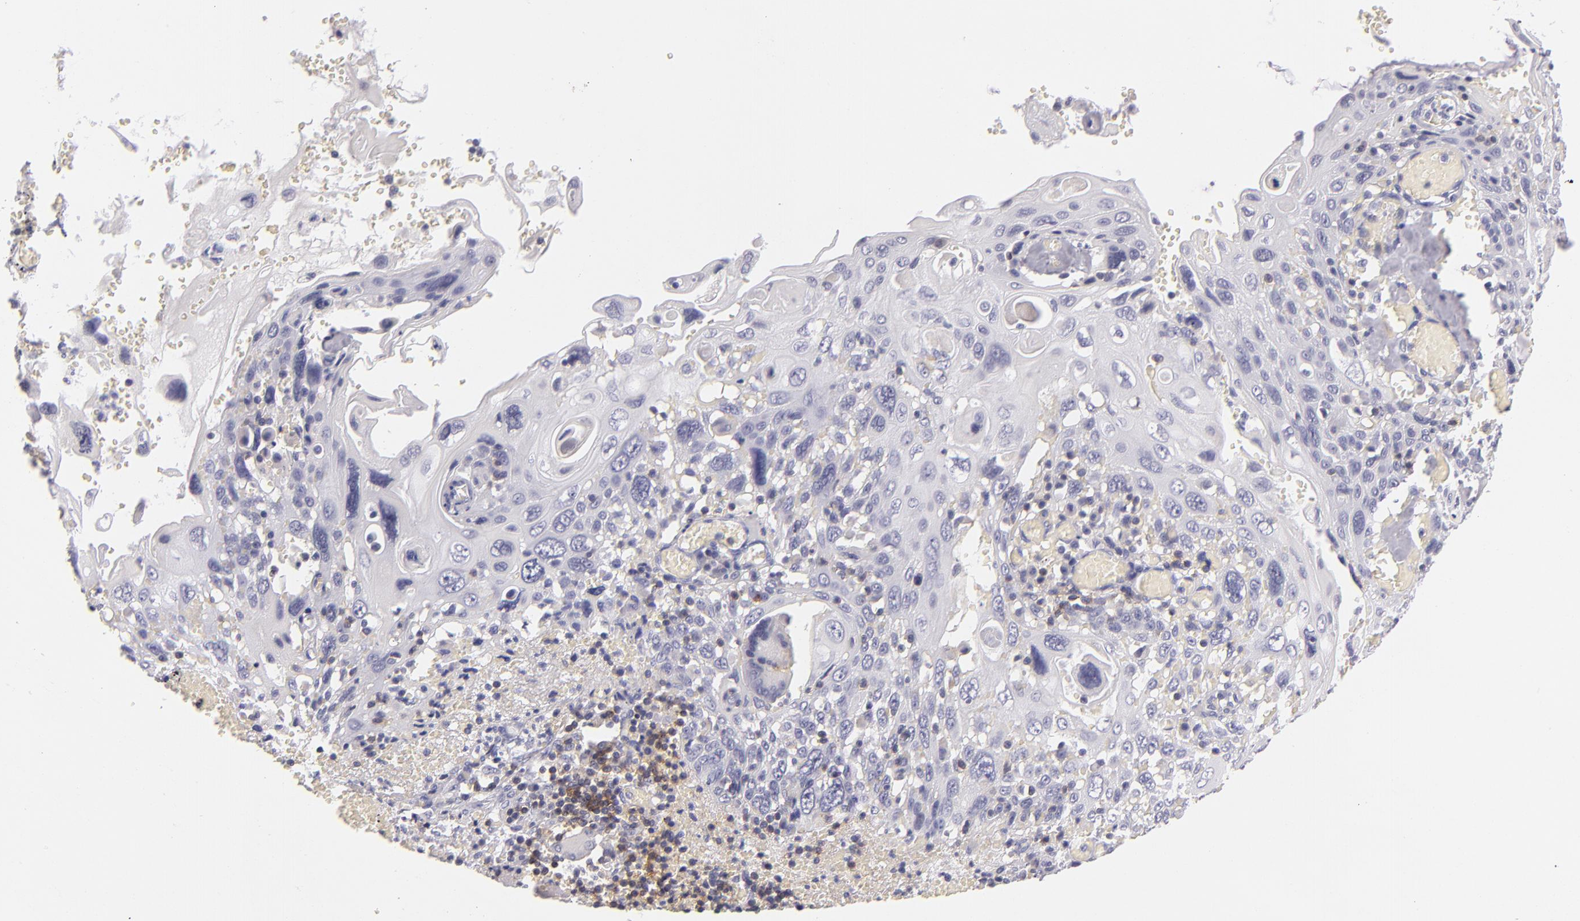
{"staining": {"intensity": "negative", "quantity": "none", "location": "none"}, "tissue": "cervical cancer", "cell_type": "Tumor cells", "image_type": "cancer", "snomed": [{"axis": "morphology", "description": "Squamous cell carcinoma, NOS"}, {"axis": "topography", "description": "Cervix"}], "caption": "This is an IHC histopathology image of cervical cancer (squamous cell carcinoma). There is no expression in tumor cells.", "gene": "CD48", "patient": {"sex": "female", "age": 54}}